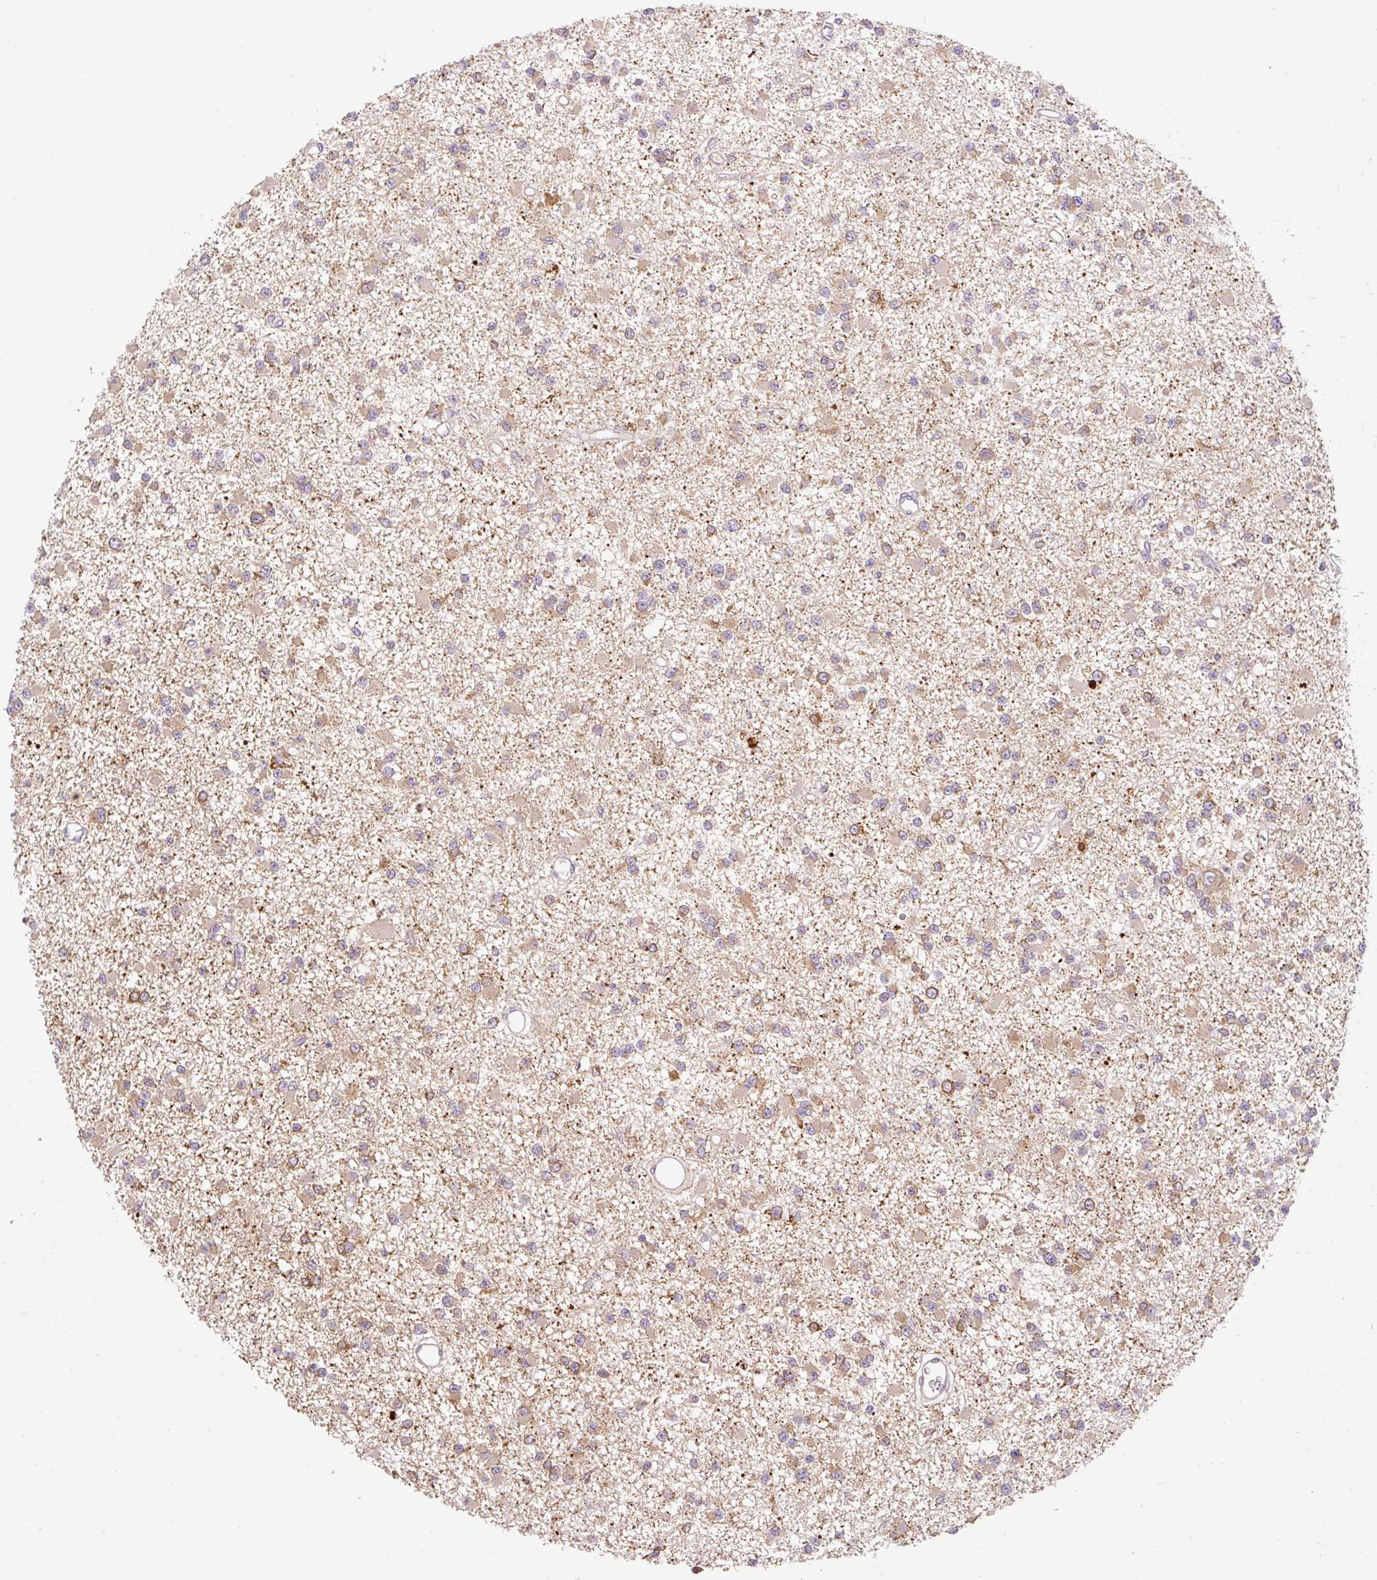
{"staining": {"intensity": "weak", "quantity": ">75%", "location": "cytoplasmic/membranous"}, "tissue": "glioma", "cell_type": "Tumor cells", "image_type": "cancer", "snomed": [{"axis": "morphology", "description": "Glioma, malignant, Low grade"}, {"axis": "topography", "description": "Brain"}], "caption": "Tumor cells exhibit low levels of weak cytoplasmic/membranous staining in about >75% of cells in malignant glioma (low-grade).", "gene": "COX8A", "patient": {"sex": "female", "age": 22}}